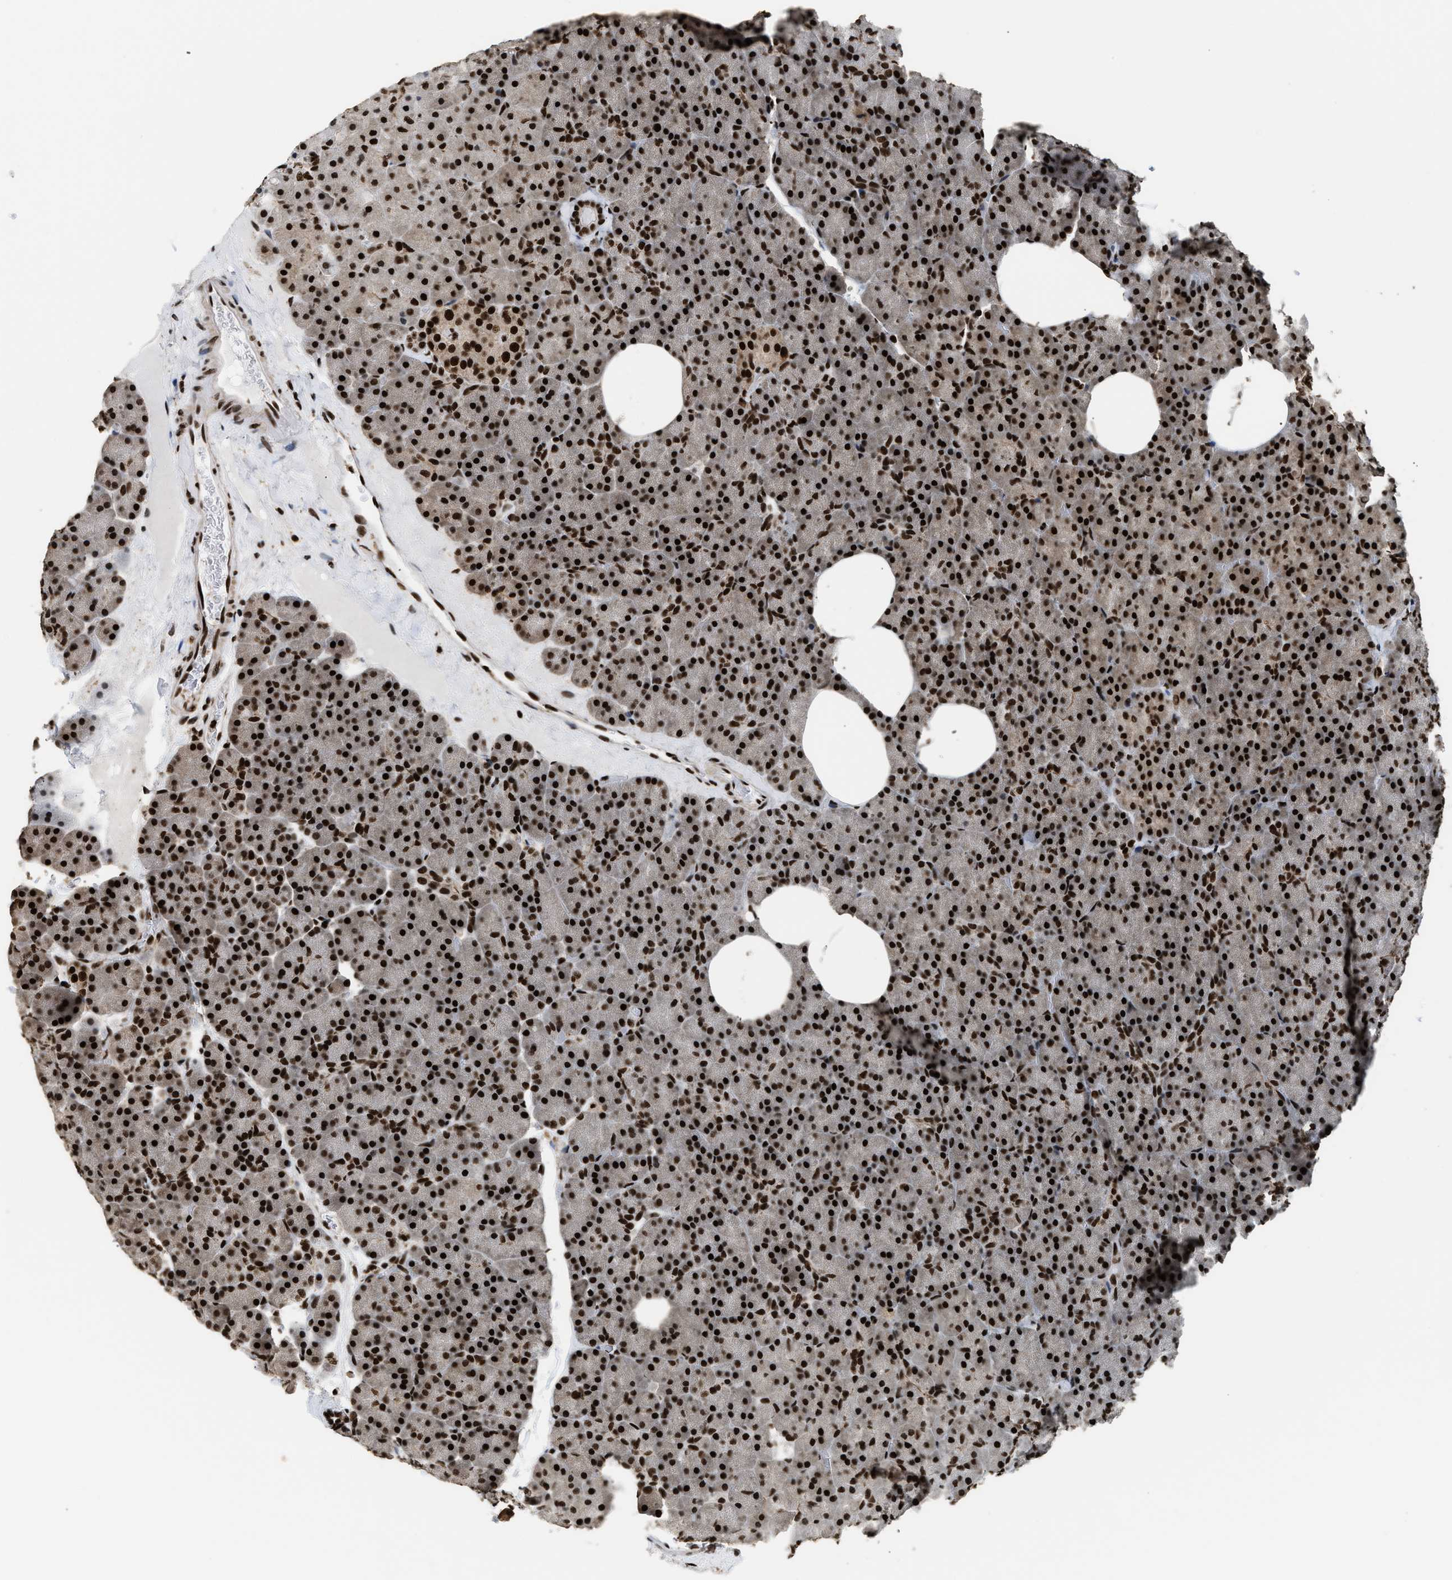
{"staining": {"intensity": "strong", "quantity": ">75%", "location": "nuclear"}, "tissue": "pancreas", "cell_type": "Exocrine glandular cells", "image_type": "normal", "snomed": [{"axis": "morphology", "description": "Normal tissue, NOS"}, {"axis": "morphology", "description": "Carcinoid, malignant, NOS"}, {"axis": "topography", "description": "Pancreas"}], "caption": "Exocrine glandular cells exhibit strong nuclear expression in about >75% of cells in normal pancreas. Nuclei are stained in blue.", "gene": "RAD21", "patient": {"sex": "female", "age": 35}}